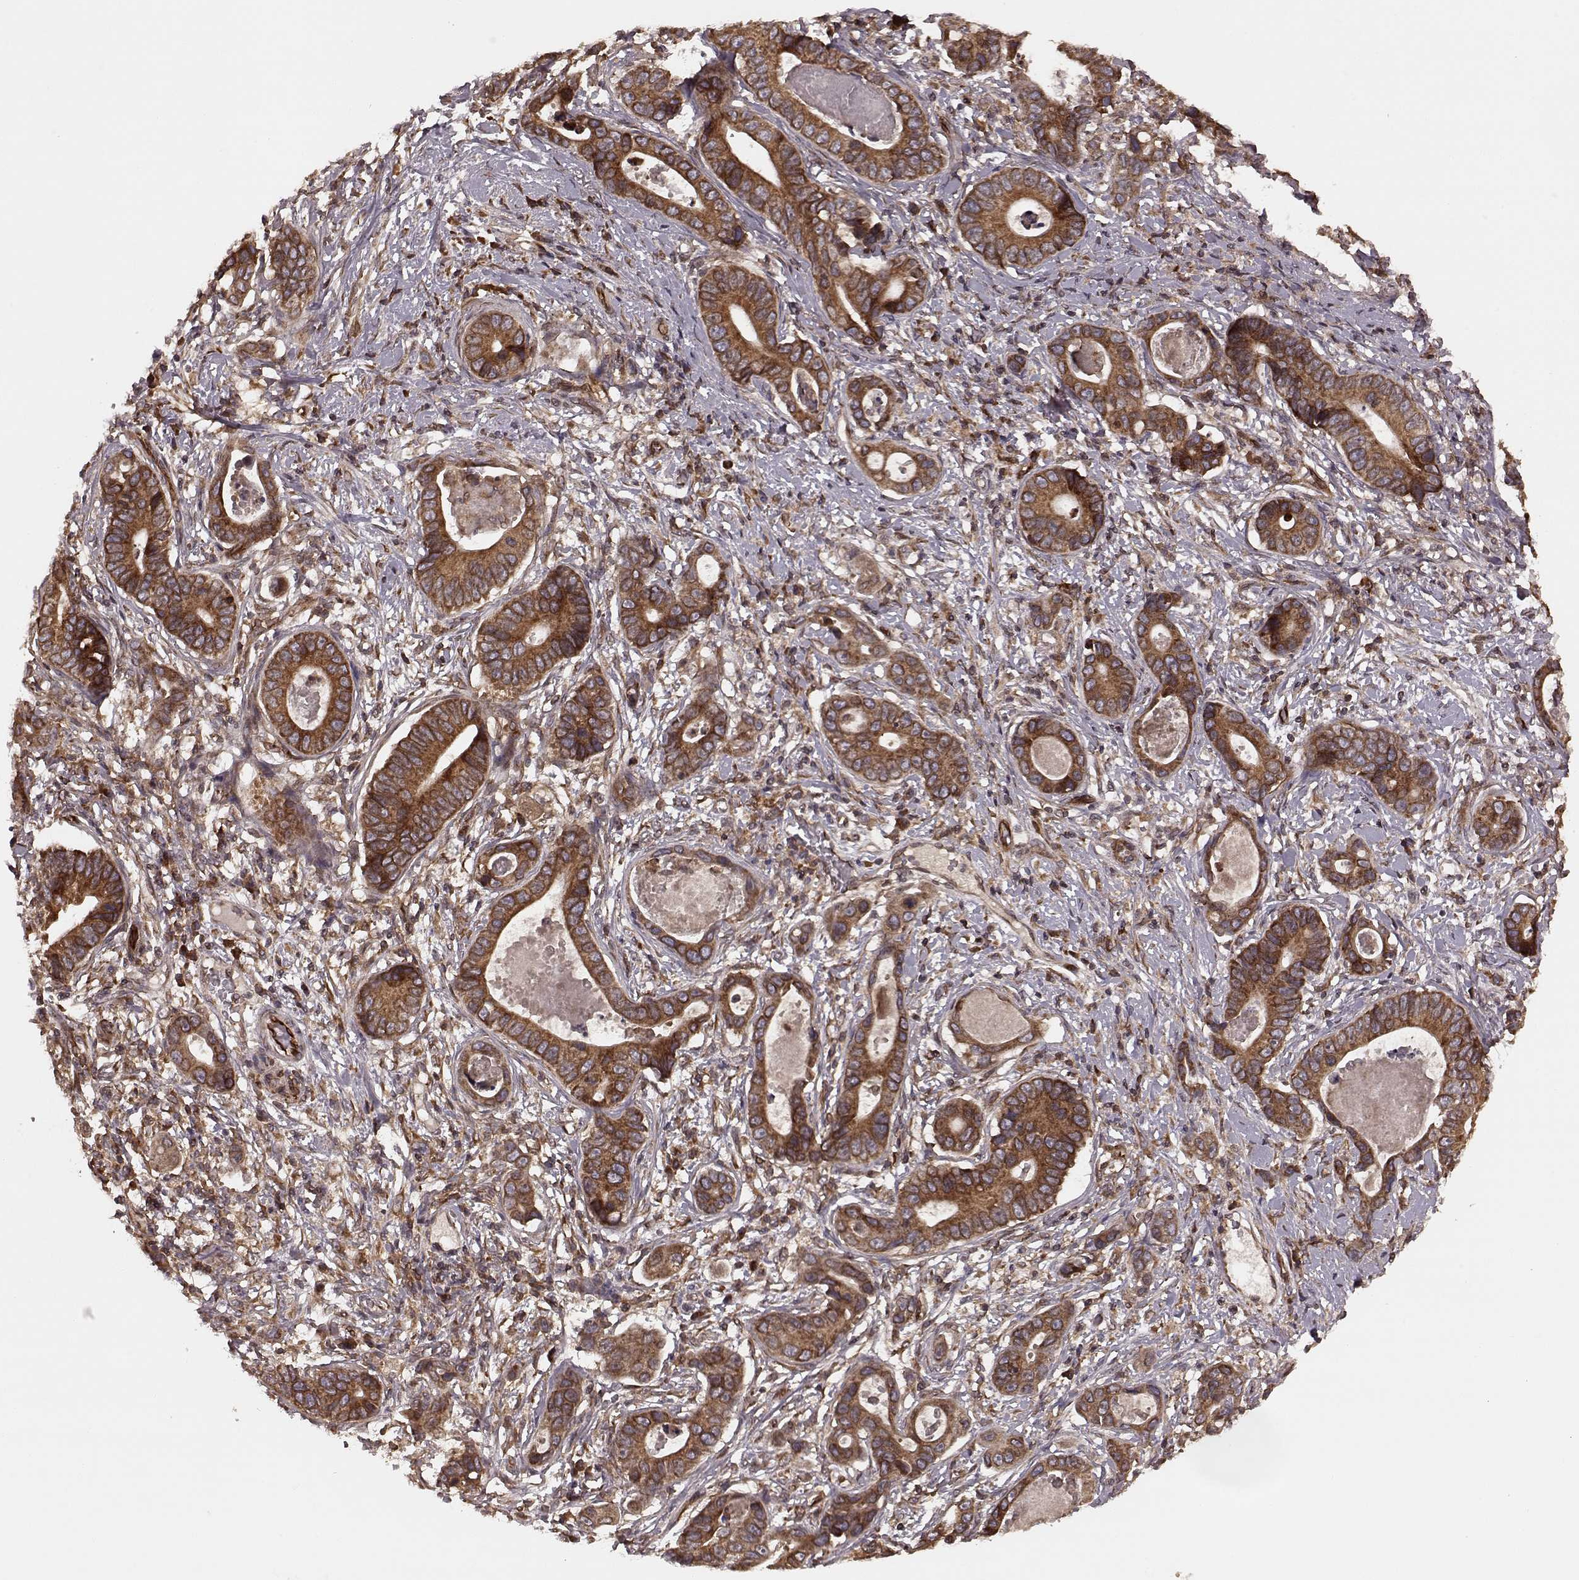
{"staining": {"intensity": "strong", "quantity": ">75%", "location": "cytoplasmic/membranous"}, "tissue": "stomach cancer", "cell_type": "Tumor cells", "image_type": "cancer", "snomed": [{"axis": "morphology", "description": "Adenocarcinoma, NOS"}, {"axis": "topography", "description": "Stomach"}], "caption": "The image displays immunohistochemical staining of stomach cancer (adenocarcinoma). There is strong cytoplasmic/membranous staining is seen in approximately >75% of tumor cells. The protein is shown in brown color, while the nuclei are stained blue.", "gene": "AGPAT1", "patient": {"sex": "male", "age": 84}}